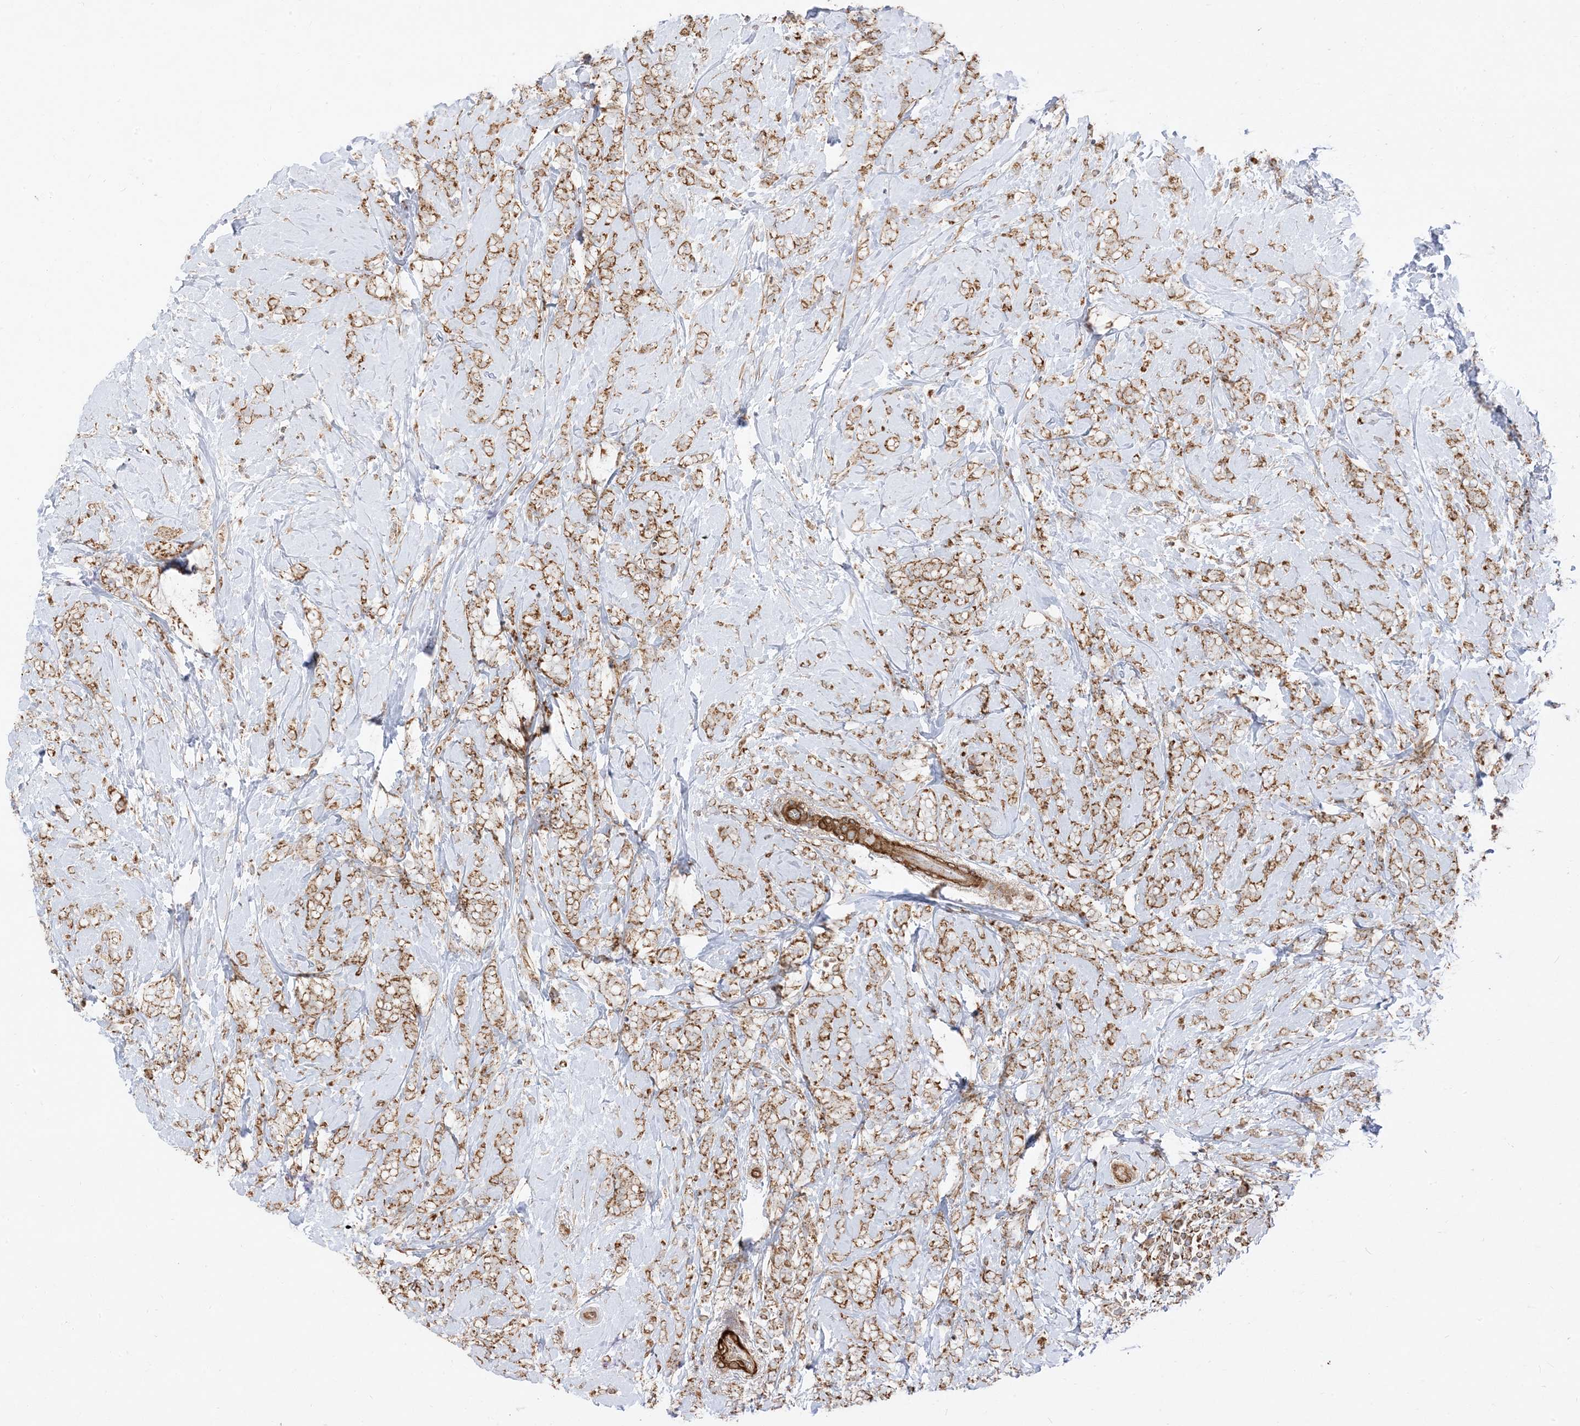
{"staining": {"intensity": "moderate", "quantity": ">75%", "location": "cytoplasmic/membranous"}, "tissue": "breast cancer", "cell_type": "Tumor cells", "image_type": "cancer", "snomed": [{"axis": "morphology", "description": "Lobular carcinoma"}, {"axis": "topography", "description": "Breast"}], "caption": "Immunohistochemical staining of breast cancer (lobular carcinoma) reveals moderate cytoplasmic/membranous protein staining in approximately >75% of tumor cells.", "gene": "AARS2", "patient": {"sex": "female", "age": 58}}